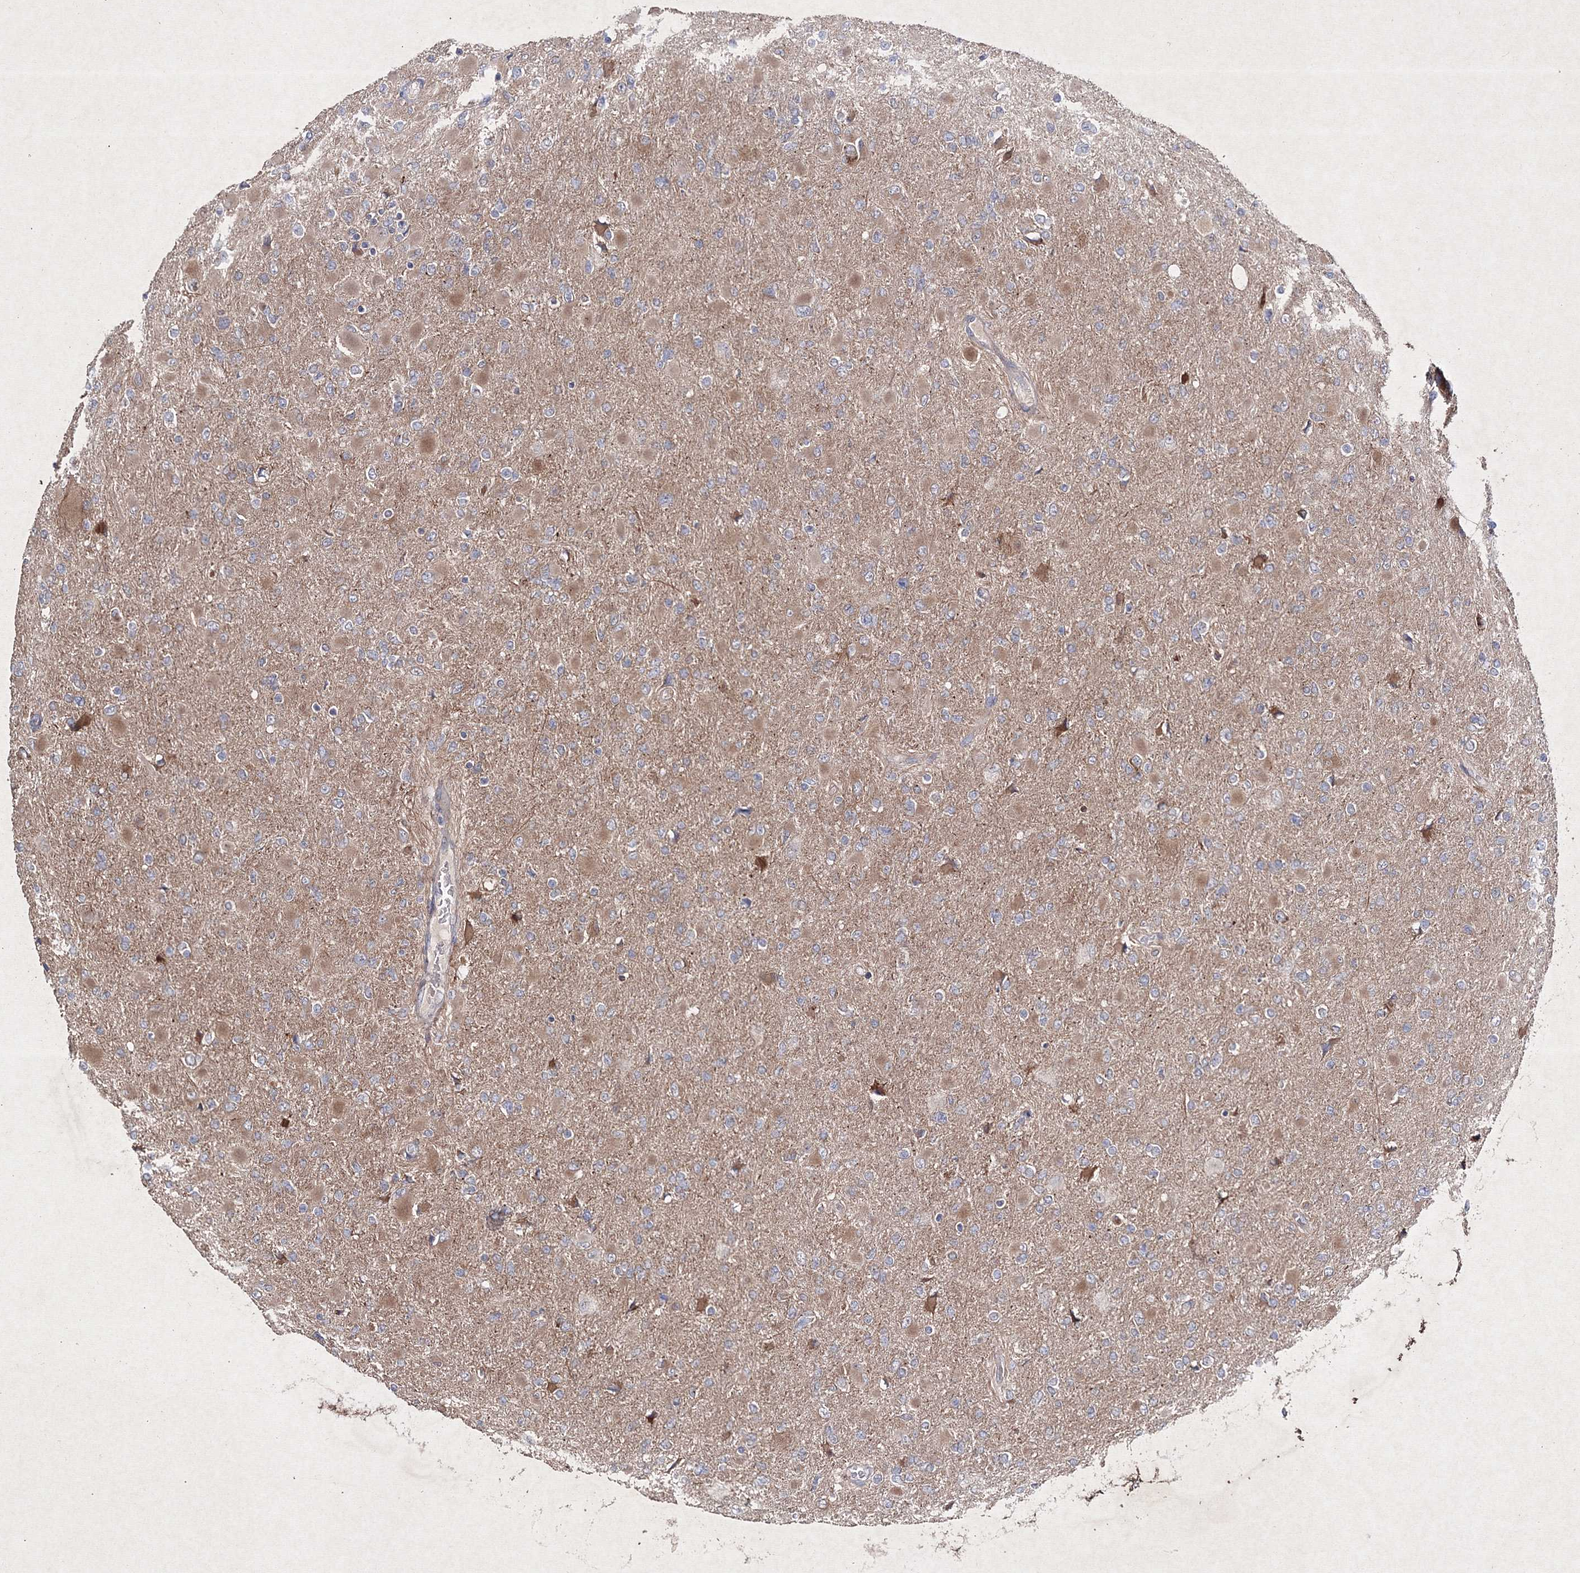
{"staining": {"intensity": "moderate", "quantity": "<25%", "location": "cytoplasmic/membranous"}, "tissue": "glioma", "cell_type": "Tumor cells", "image_type": "cancer", "snomed": [{"axis": "morphology", "description": "Glioma, malignant, High grade"}, {"axis": "topography", "description": "Cerebral cortex"}], "caption": "Human glioma stained with a protein marker displays moderate staining in tumor cells.", "gene": "GFM1", "patient": {"sex": "female", "age": 36}}